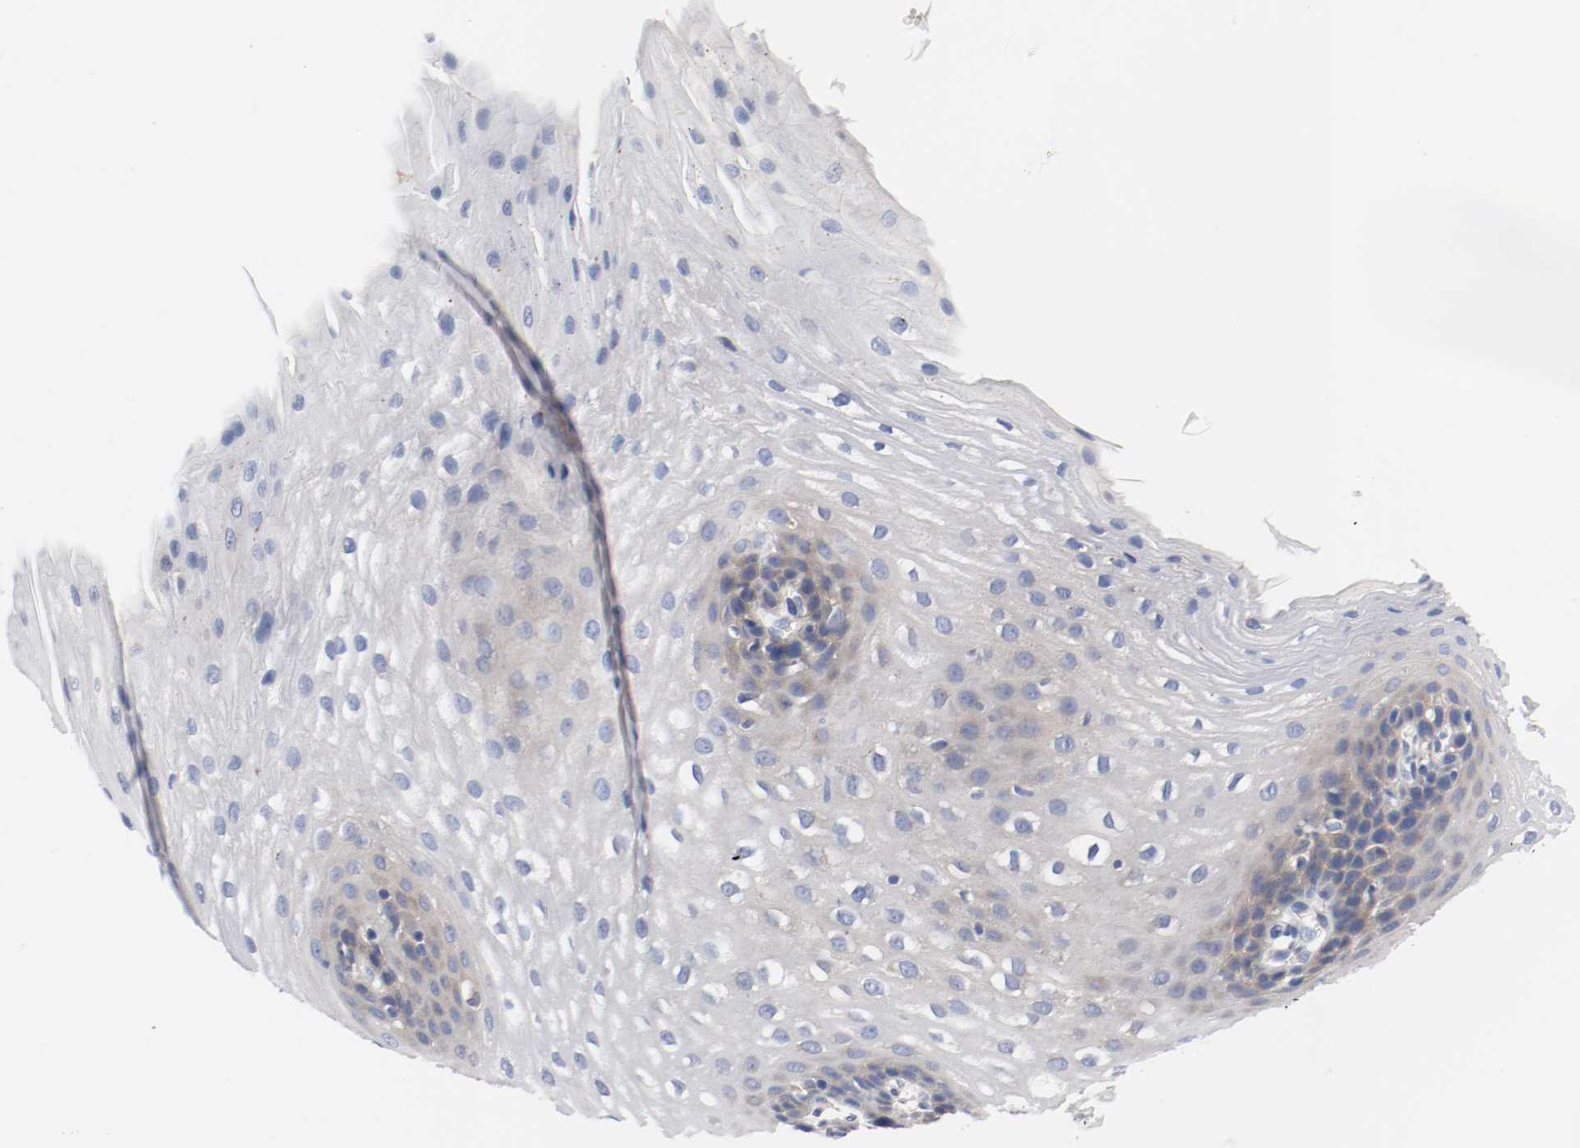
{"staining": {"intensity": "weak", "quantity": "<25%", "location": "cytoplasmic/membranous"}, "tissue": "esophagus", "cell_type": "Squamous epithelial cells", "image_type": "normal", "snomed": [{"axis": "morphology", "description": "Normal tissue, NOS"}, {"axis": "topography", "description": "Esophagus"}], "caption": "Immunohistochemistry image of normal esophagus: esophagus stained with DAB (3,3'-diaminobenzidine) reveals no significant protein positivity in squamous epithelial cells.", "gene": "HGS", "patient": {"sex": "male", "age": 48}}